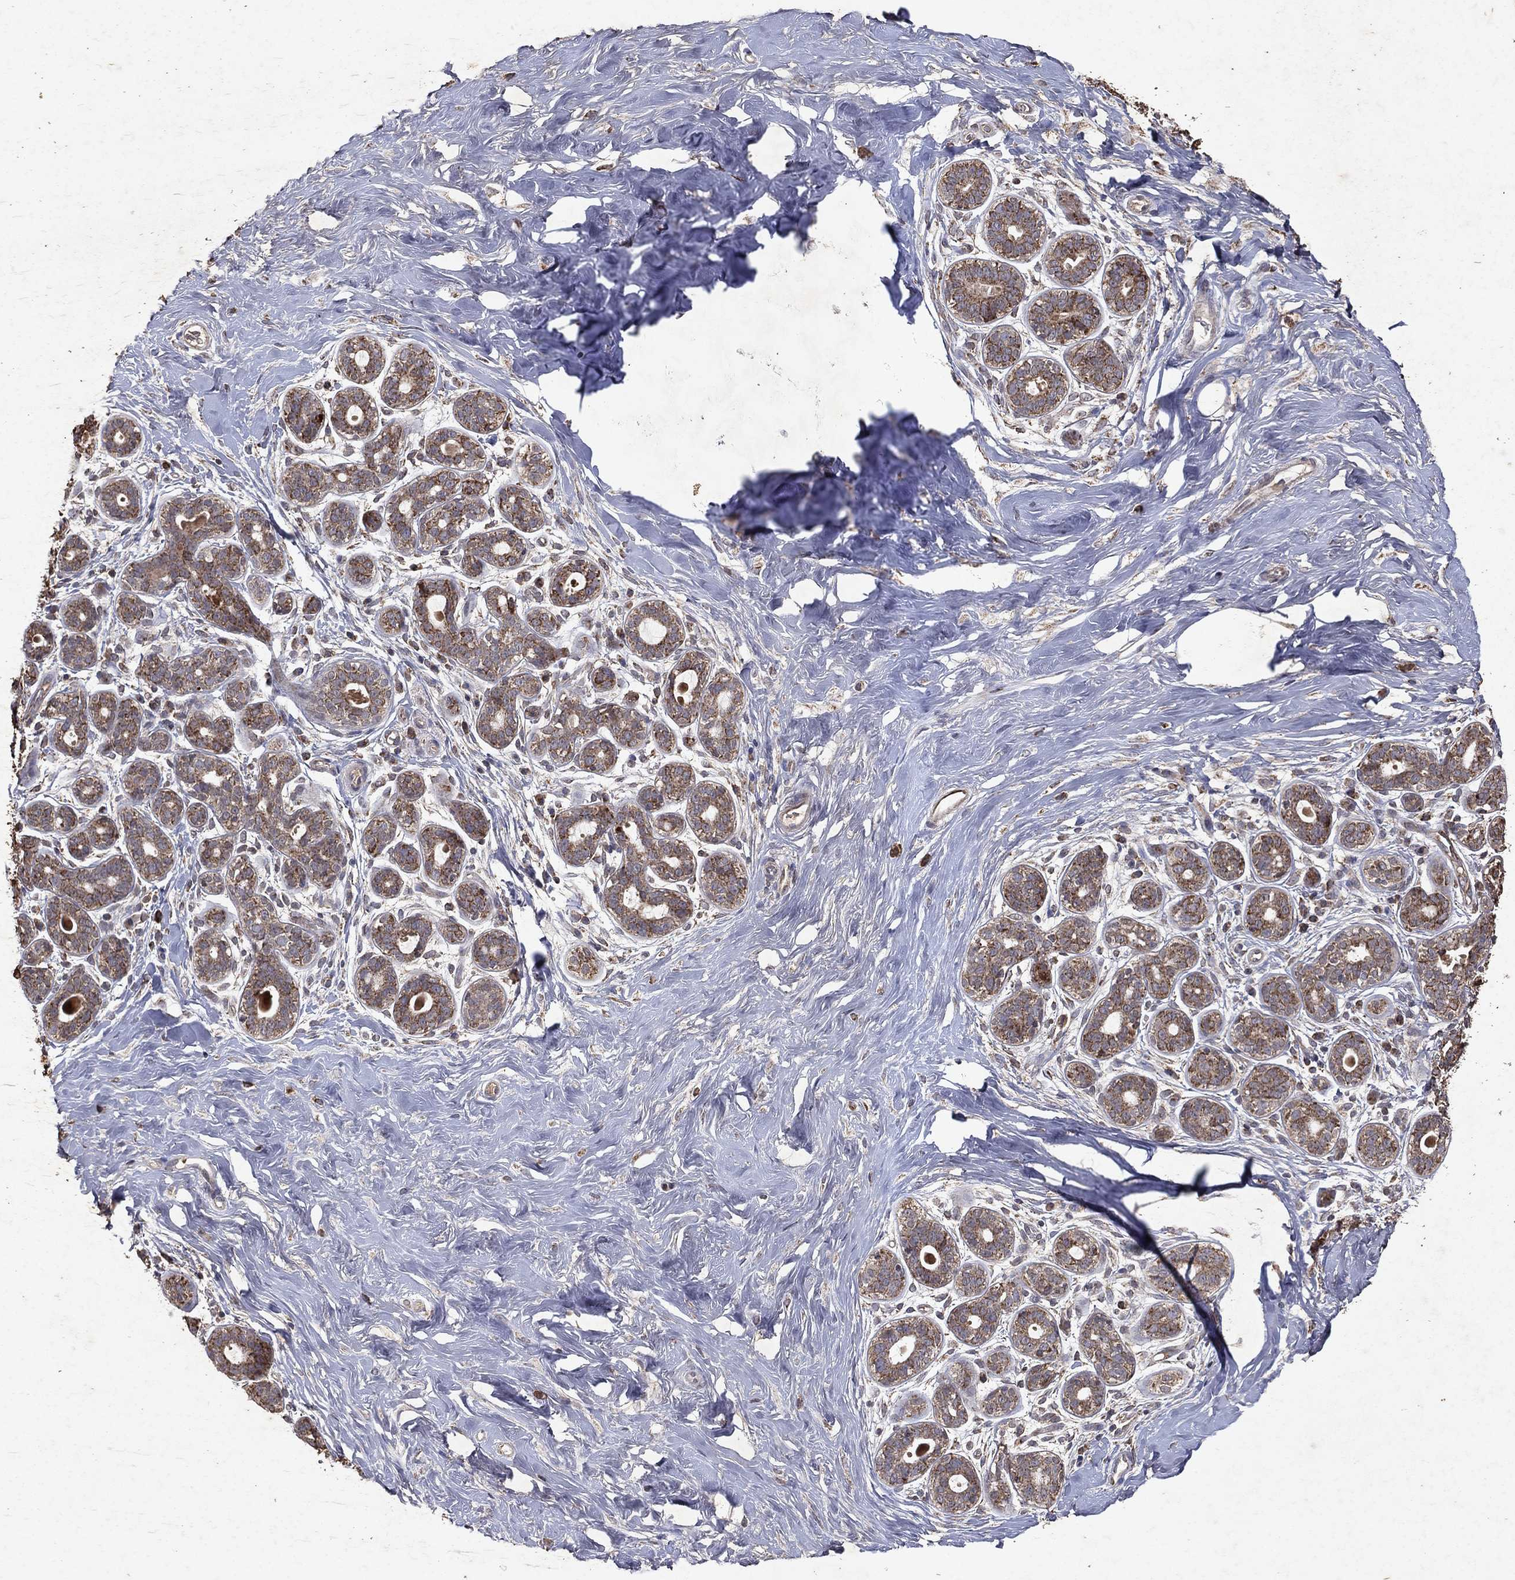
{"staining": {"intensity": "negative", "quantity": "none", "location": "none"}, "tissue": "breast", "cell_type": "Adipocytes", "image_type": "normal", "snomed": [{"axis": "morphology", "description": "Normal tissue, NOS"}, {"axis": "topography", "description": "Breast"}], "caption": "IHC photomicrograph of unremarkable breast: human breast stained with DAB shows no significant protein staining in adipocytes.", "gene": "PYROXD2", "patient": {"sex": "female", "age": 43}}